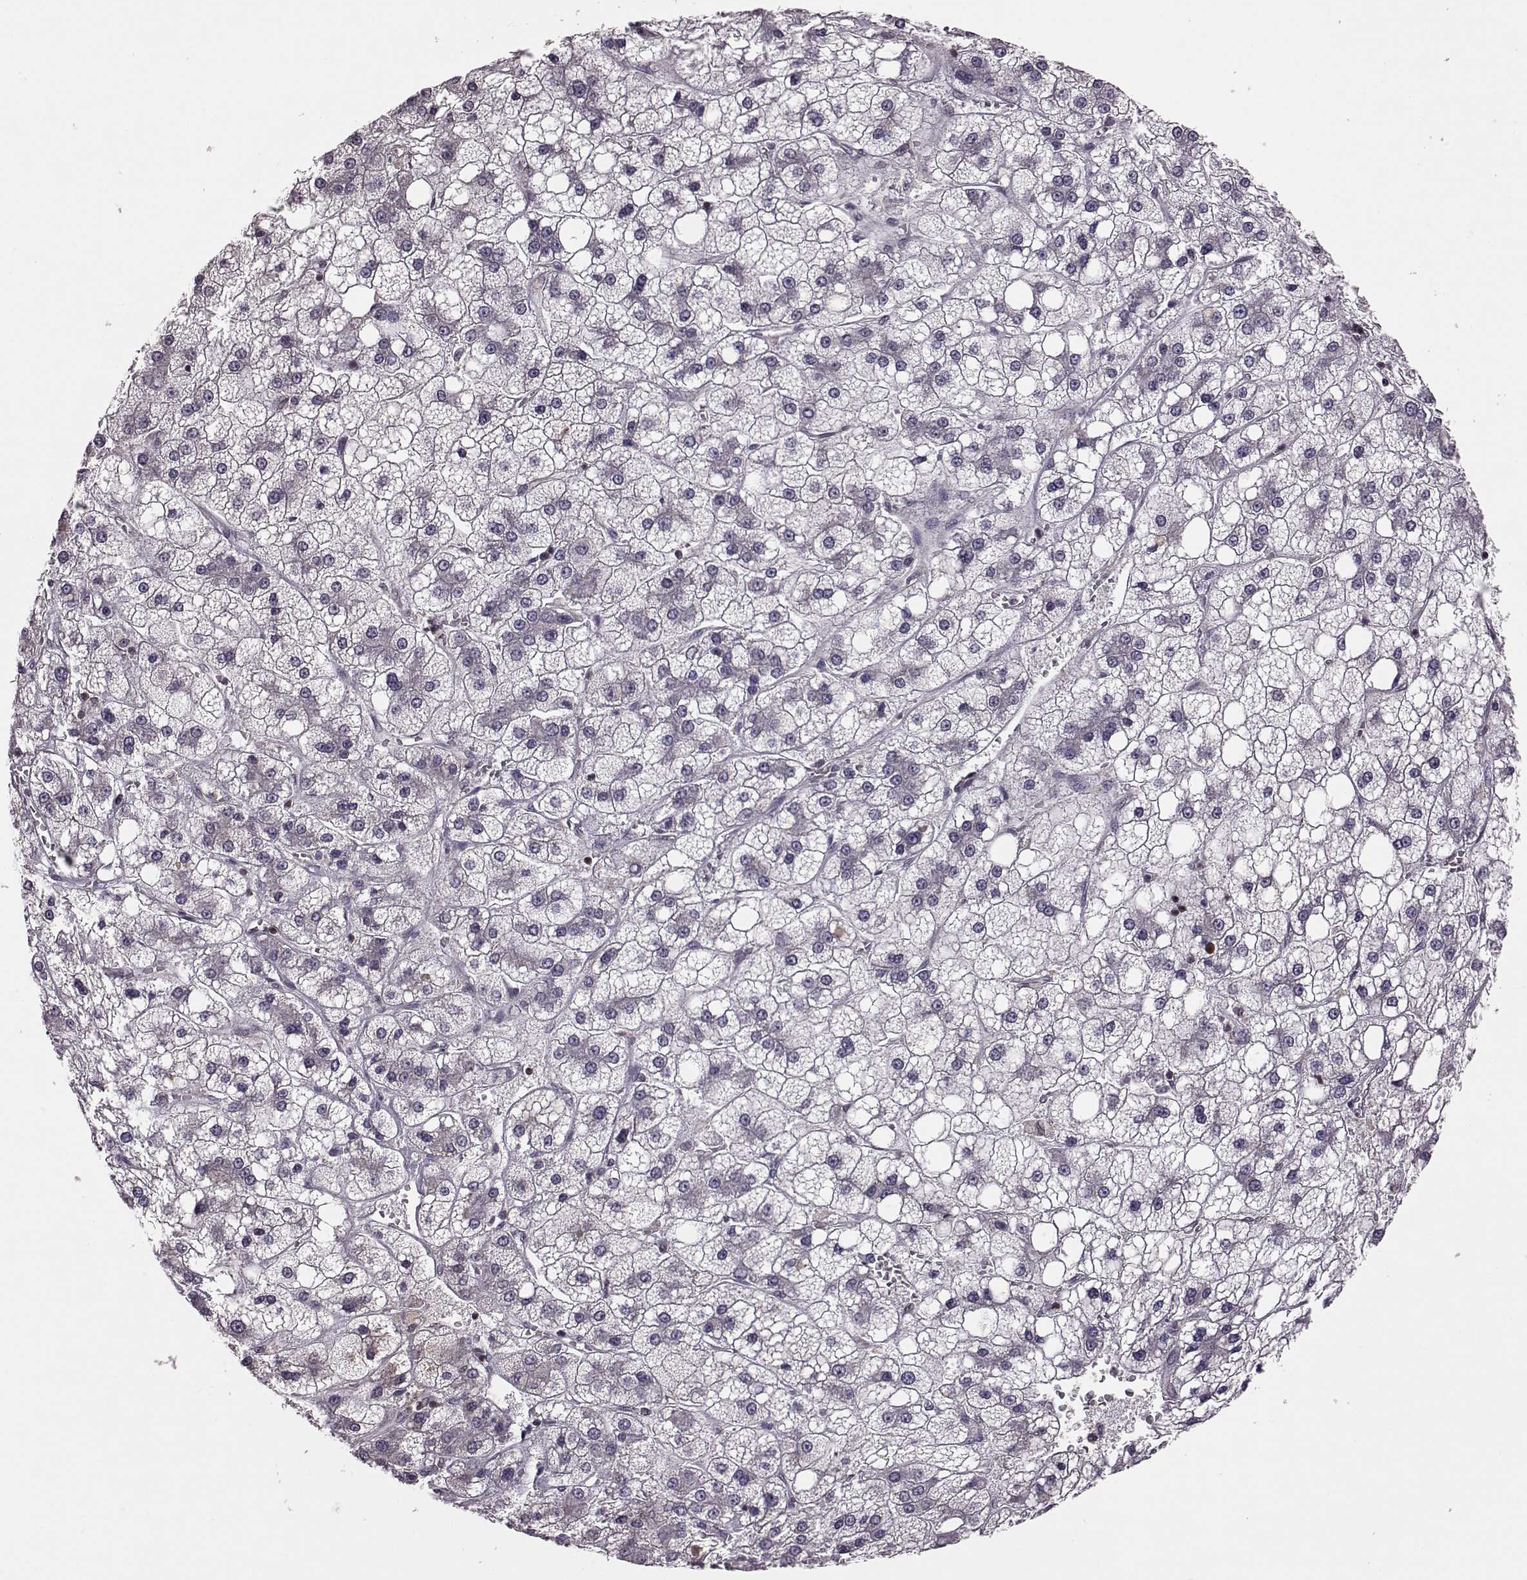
{"staining": {"intensity": "negative", "quantity": "none", "location": "none"}, "tissue": "liver cancer", "cell_type": "Tumor cells", "image_type": "cancer", "snomed": [{"axis": "morphology", "description": "Carcinoma, Hepatocellular, NOS"}, {"axis": "topography", "description": "Liver"}], "caption": "IHC micrograph of human hepatocellular carcinoma (liver) stained for a protein (brown), which shows no positivity in tumor cells.", "gene": "CDC42SE1", "patient": {"sex": "male", "age": 73}}